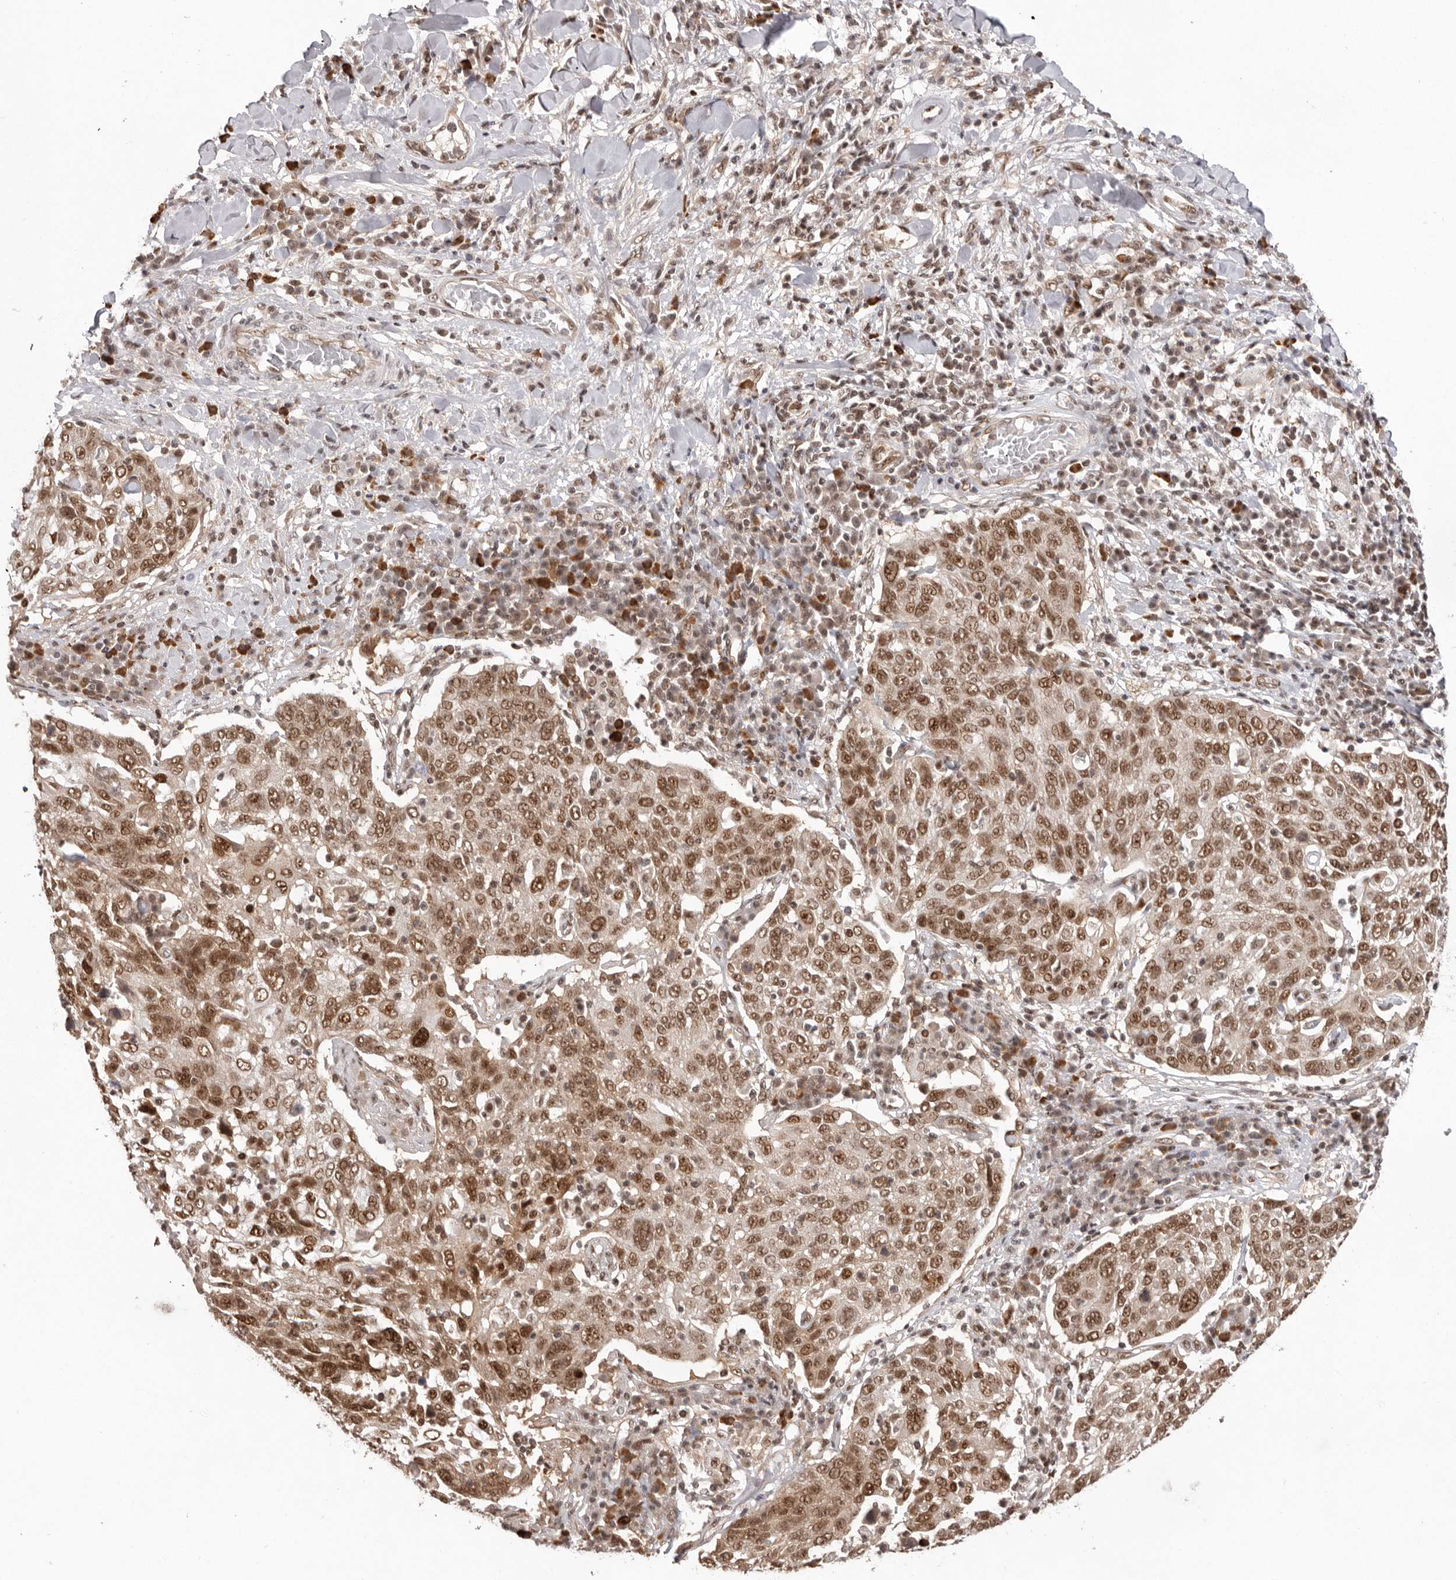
{"staining": {"intensity": "moderate", "quantity": ">75%", "location": "nuclear"}, "tissue": "lung cancer", "cell_type": "Tumor cells", "image_type": "cancer", "snomed": [{"axis": "morphology", "description": "Squamous cell carcinoma, NOS"}, {"axis": "topography", "description": "Lung"}], "caption": "Immunohistochemistry (IHC) photomicrograph of neoplastic tissue: squamous cell carcinoma (lung) stained using IHC exhibits medium levels of moderate protein expression localized specifically in the nuclear of tumor cells, appearing as a nuclear brown color.", "gene": "CHTOP", "patient": {"sex": "male", "age": 65}}